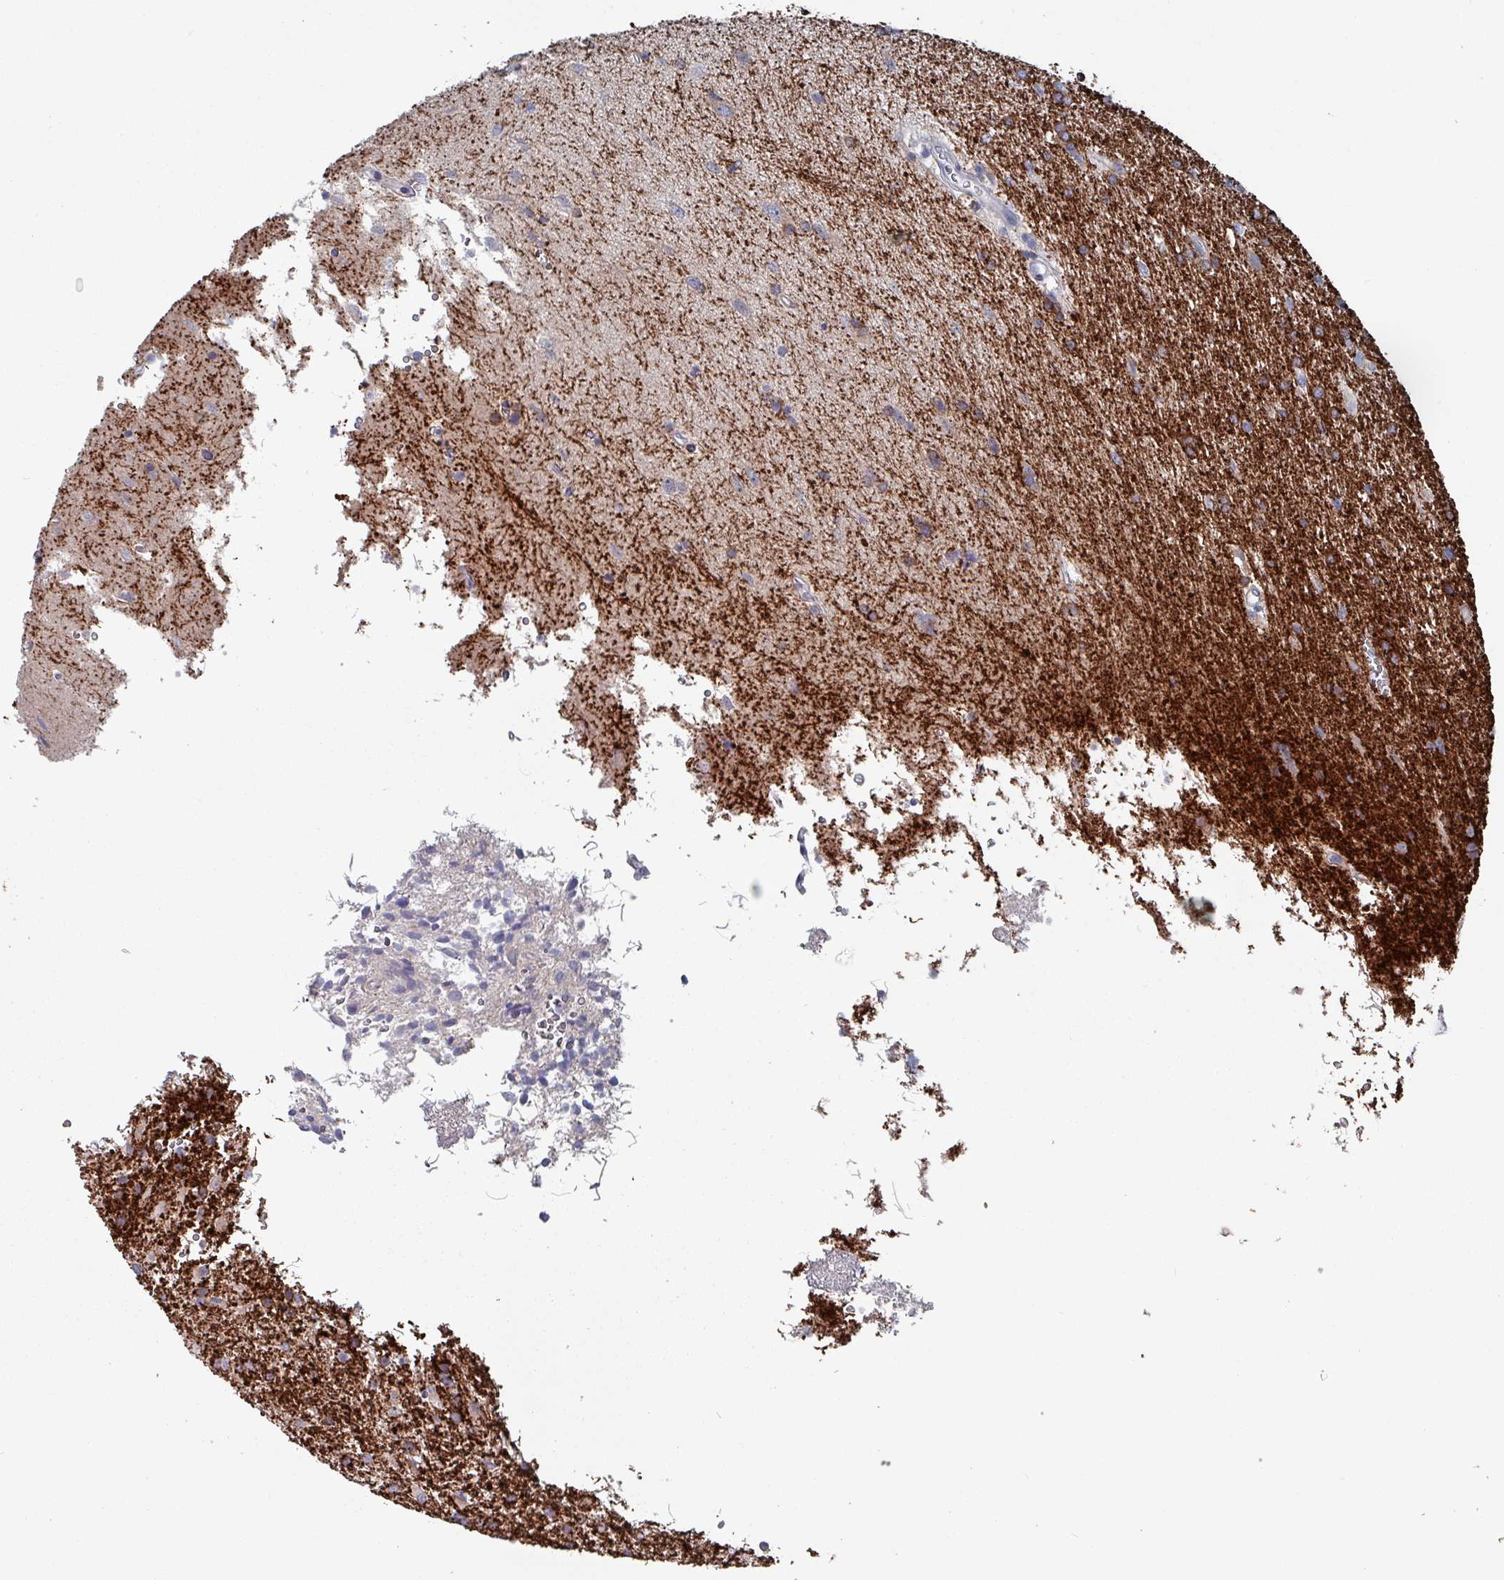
{"staining": {"intensity": "negative", "quantity": "none", "location": "none"}, "tissue": "glioma", "cell_type": "Tumor cells", "image_type": "cancer", "snomed": [{"axis": "morphology", "description": "Glioma, malignant, High grade"}, {"axis": "topography", "description": "Brain"}], "caption": "This is a histopathology image of IHC staining of glioma, which shows no positivity in tumor cells.", "gene": "DRD5", "patient": {"sex": "male", "age": 56}}